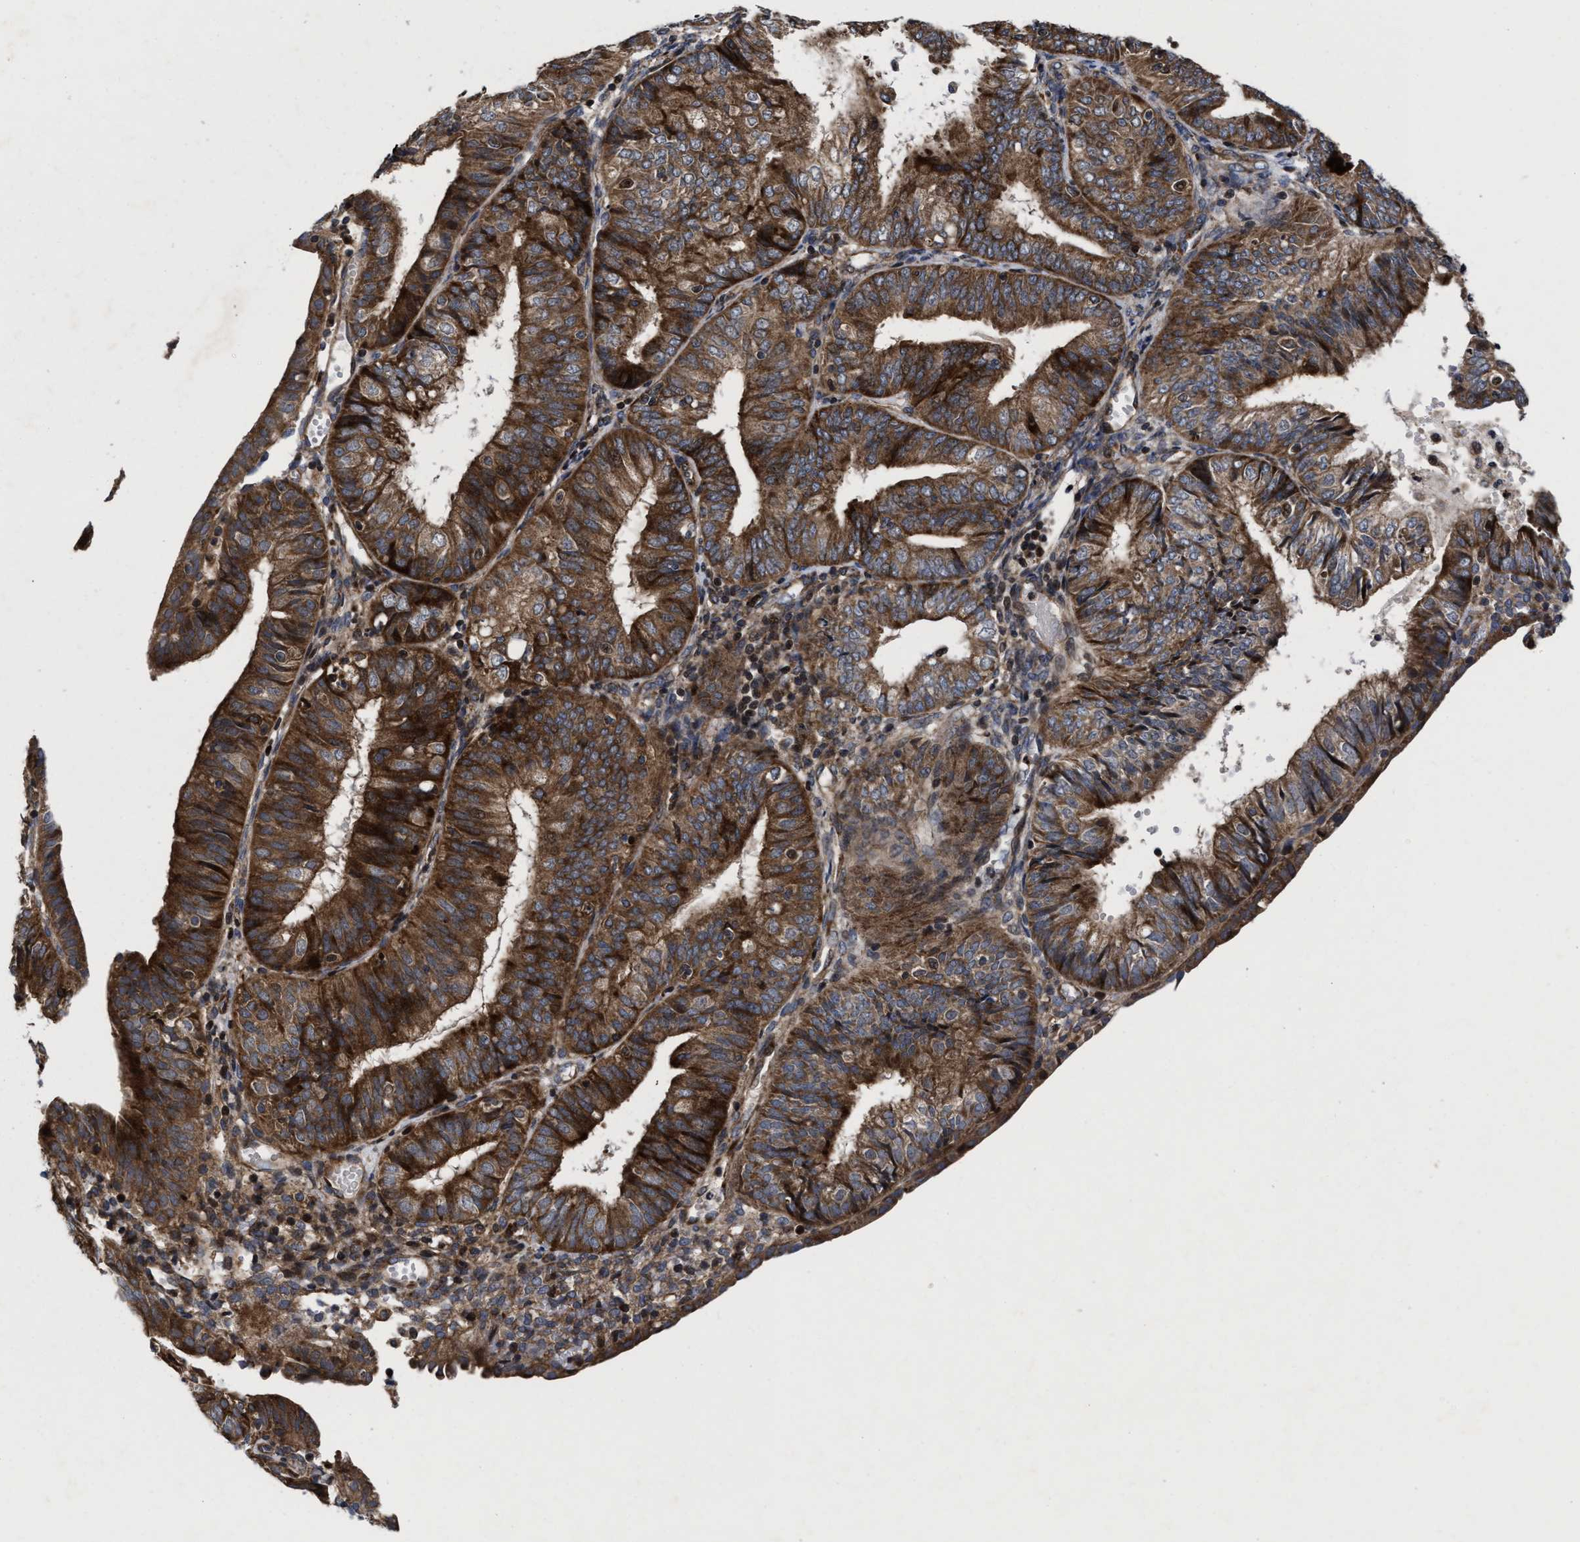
{"staining": {"intensity": "strong", "quantity": ">75%", "location": "cytoplasmic/membranous"}, "tissue": "endometrial cancer", "cell_type": "Tumor cells", "image_type": "cancer", "snomed": [{"axis": "morphology", "description": "Adenocarcinoma, NOS"}, {"axis": "topography", "description": "Endometrium"}], "caption": "Adenocarcinoma (endometrial) was stained to show a protein in brown. There is high levels of strong cytoplasmic/membranous staining in approximately >75% of tumor cells.", "gene": "MRPL50", "patient": {"sex": "female", "age": 58}}